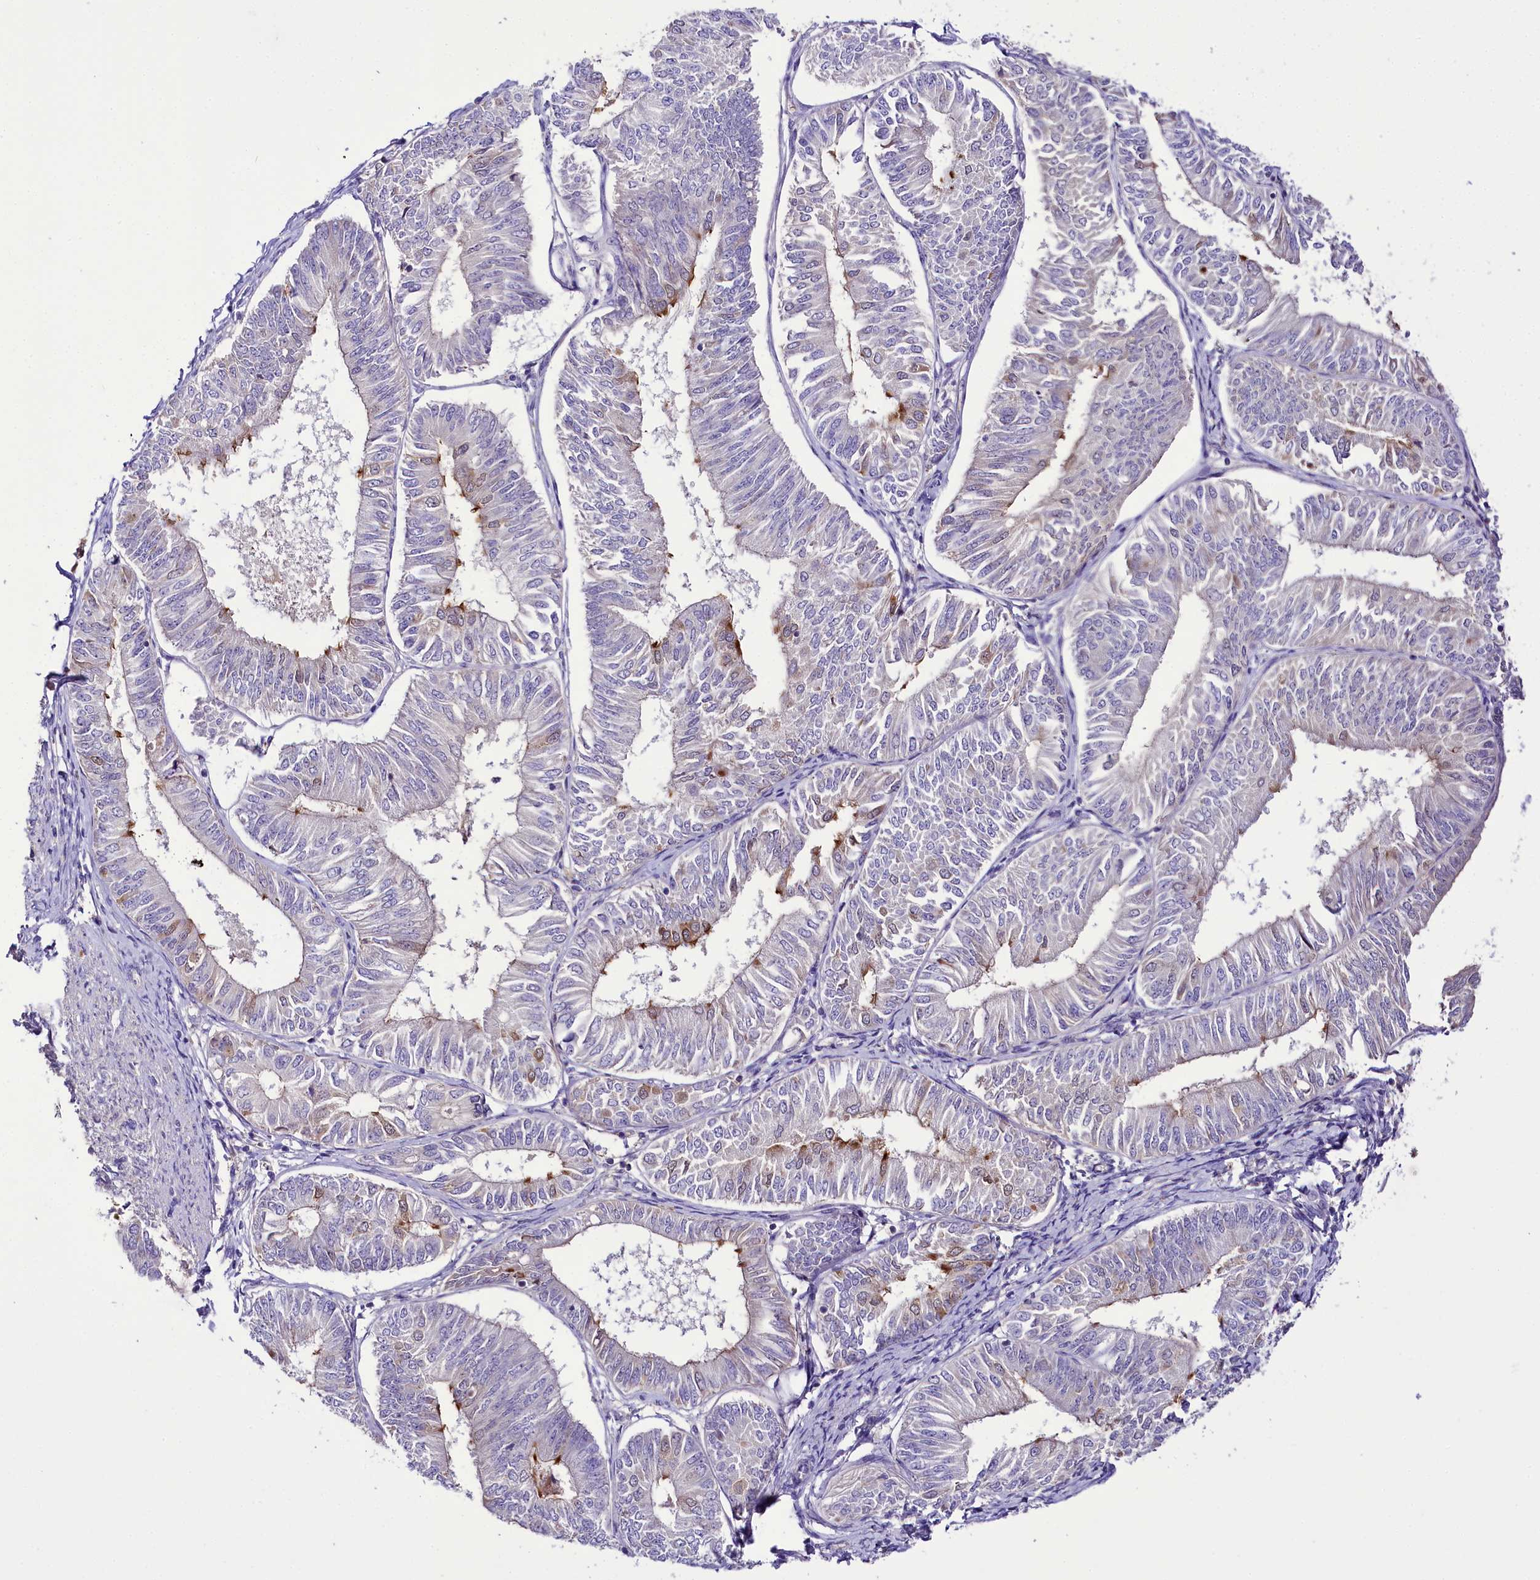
{"staining": {"intensity": "weak", "quantity": "<25%", "location": "cytoplasmic/membranous"}, "tissue": "endometrial cancer", "cell_type": "Tumor cells", "image_type": "cancer", "snomed": [{"axis": "morphology", "description": "Adenocarcinoma, NOS"}, {"axis": "topography", "description": "Endometrium"}], "caption": "Tumor cells are negative for brown protein staining in adenocarcinoma (endometrial).", "gene": "PPP1R32", "patient": {"sex": "female", "age": 58}}